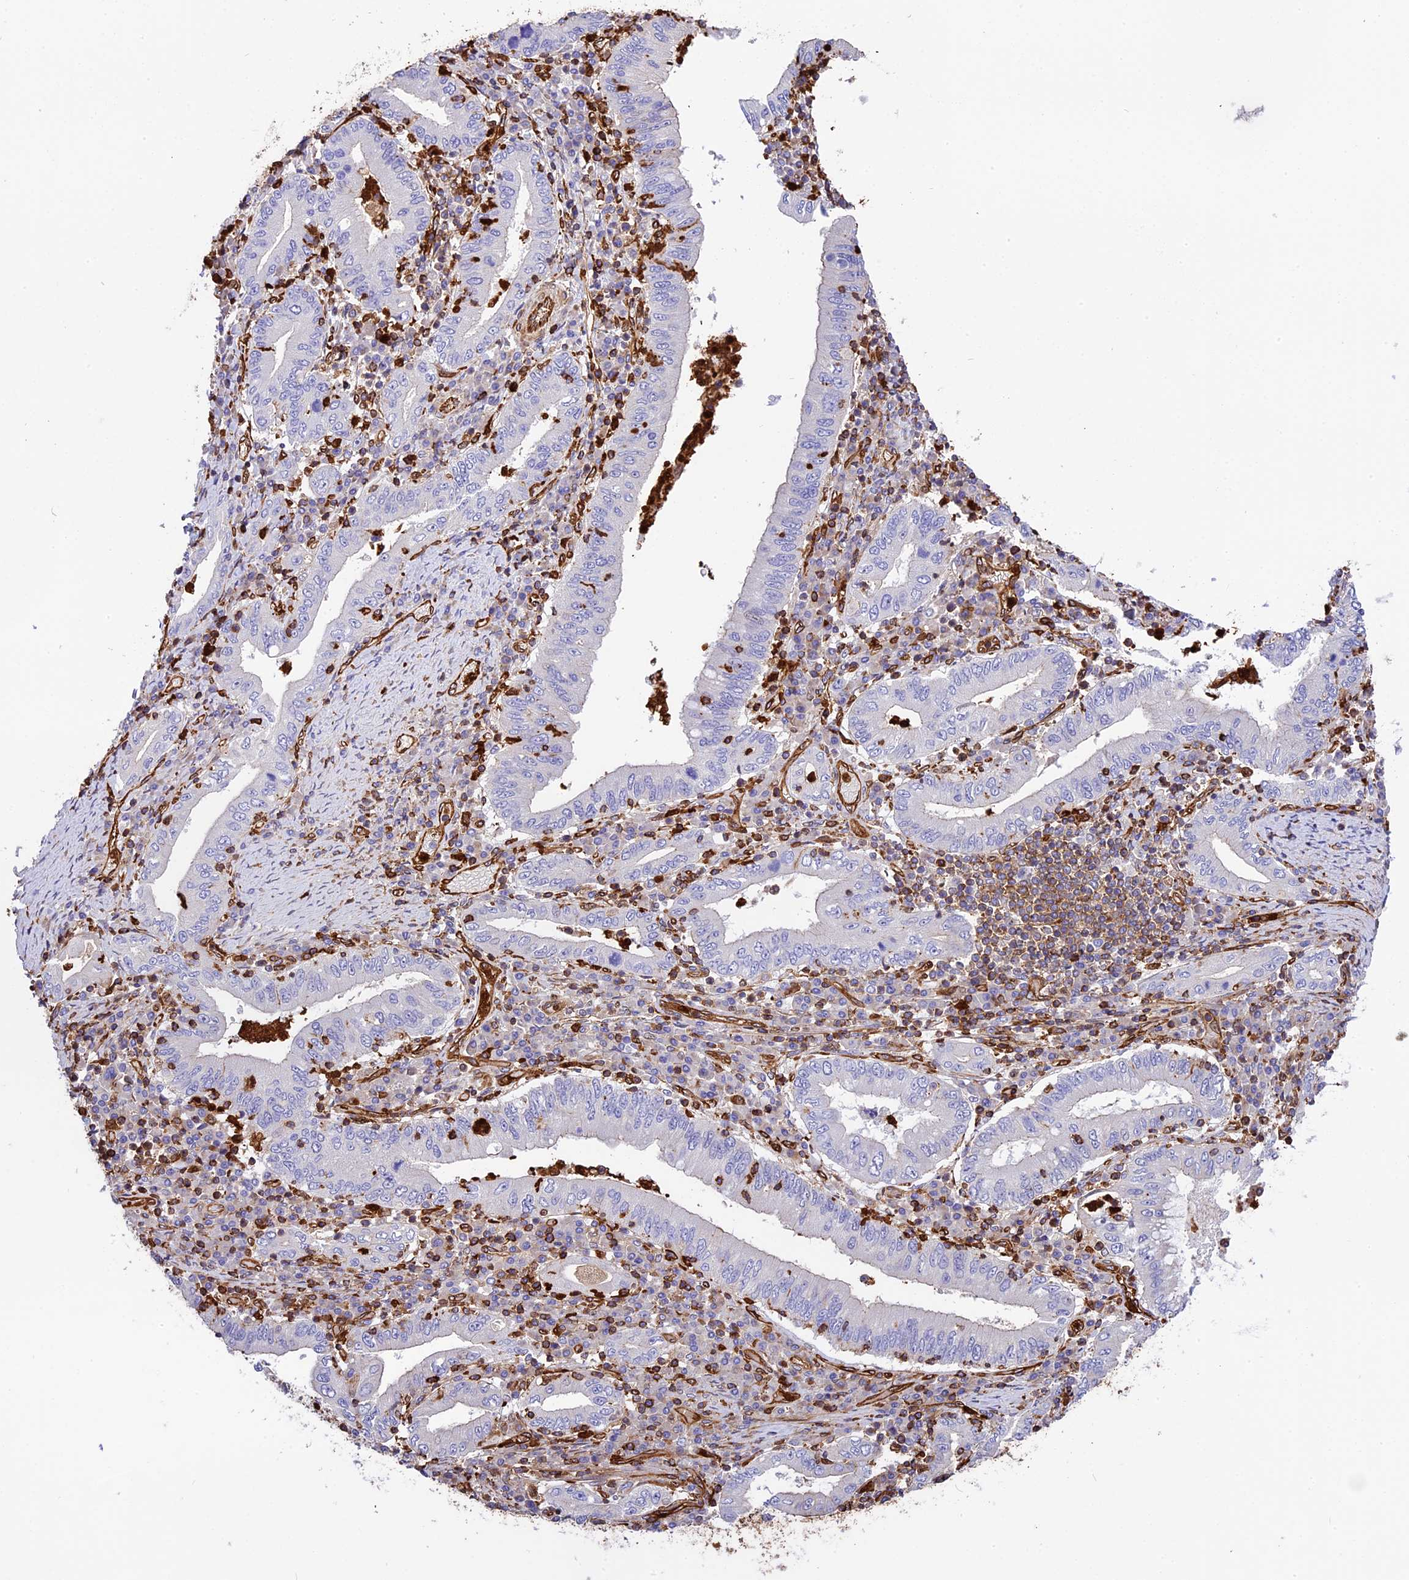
{"staining": {"intensity": "negative", "quantity": "none", "location": "none"}, "tissue": "stomach cancer", "cell_type": "Tumor cells", "image_type": "cancer", "snomed": [{"axis": "morphology", "description": "Normal tissue, NOS"}, {"axis": "morphology", "description": "Adenocarcinoma, NOS"}, {"axis": "topography", "description": "Esophagus"}, {"axis": "topography", "description": "Stomach, upper"}, {"axis": "topography", "description": "Peripheral nerve tissue"}], "caption": "The IHC histopathology image has no significant staining in tumor cells of stomach cancer tissue. (Immunohistochemistry (ihc), brightfield microscopy, high magnification).", "gene": "CD99L2", "patient": {"sex": "male", "age": 62}}